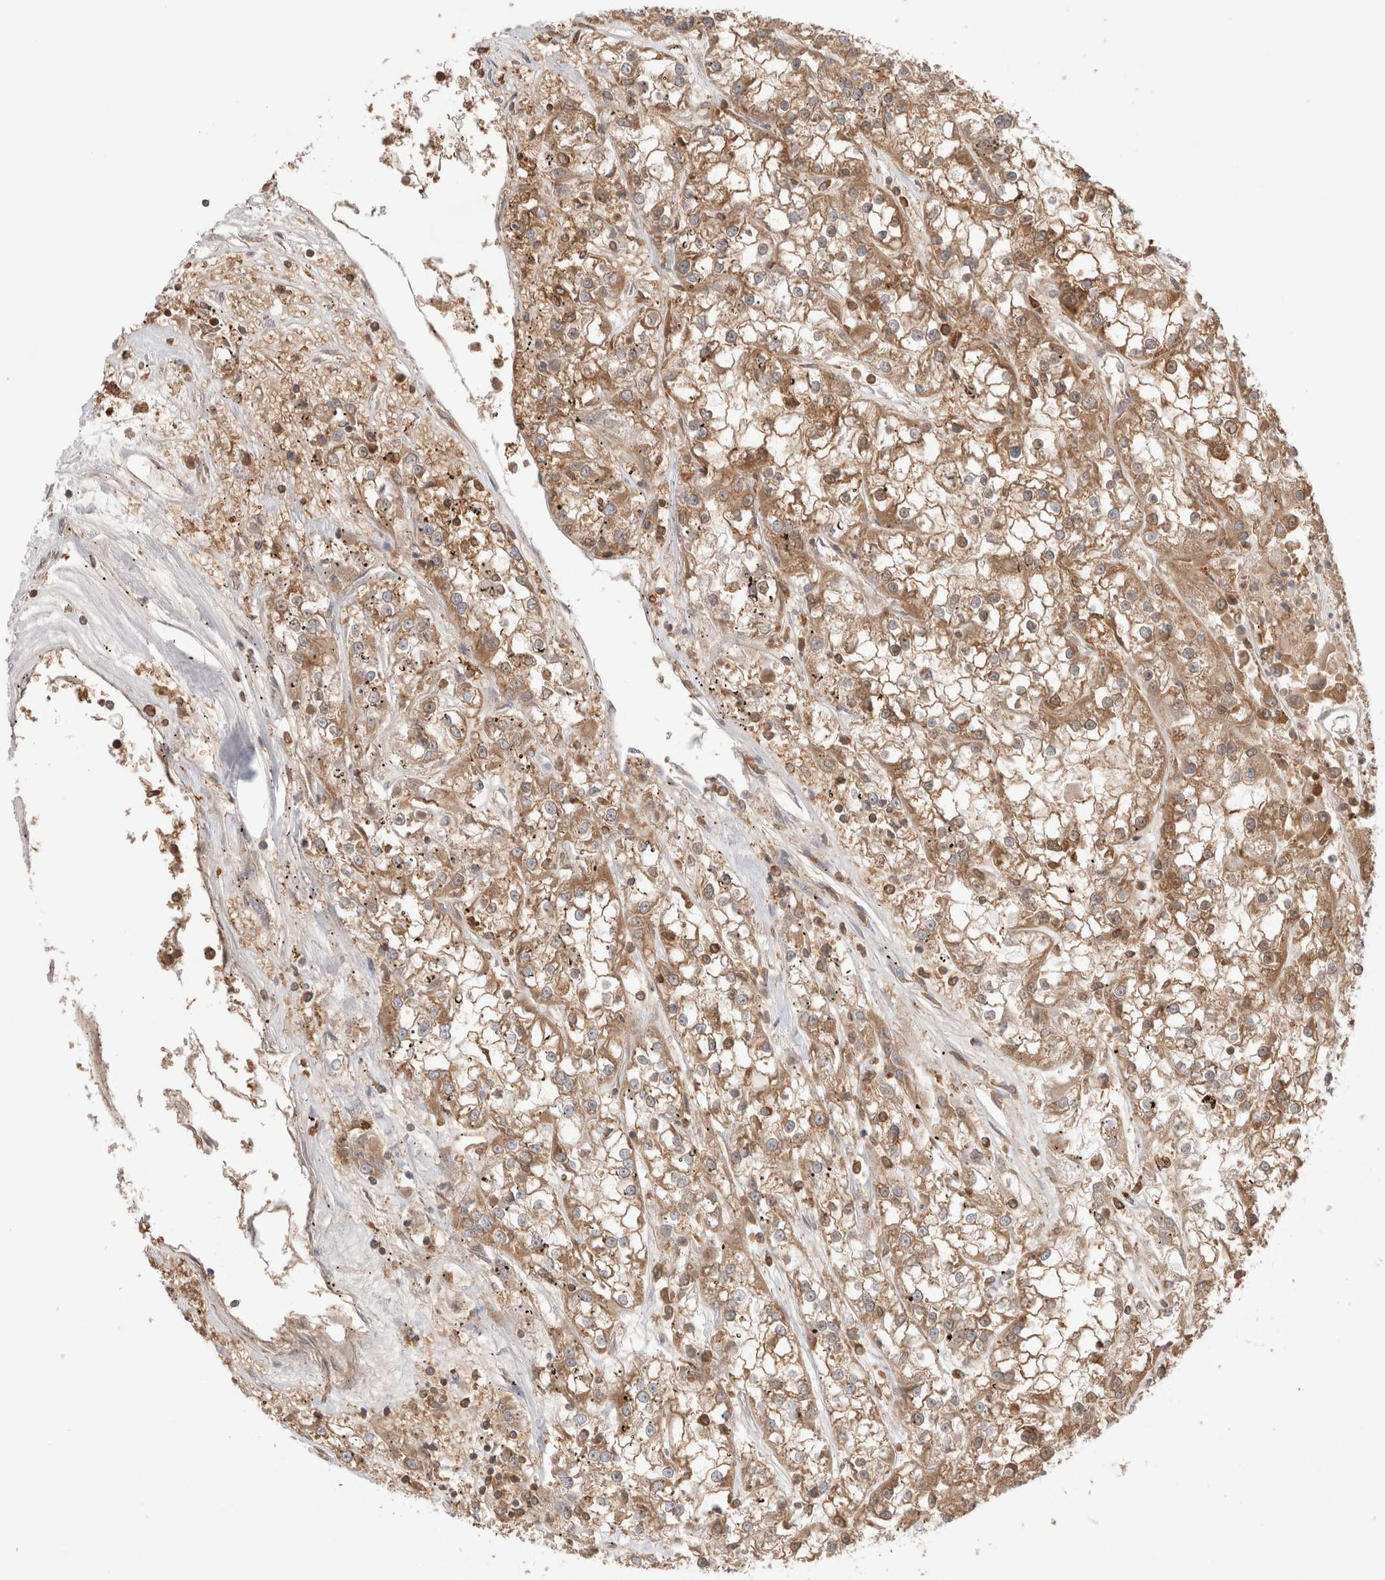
{"staining": {"intensity": "moderate", "quantity": ">75%", "location": "cytoplasmic/membranous"}, "tissue": "renal cancer", "cell_type": "Tumor cells", "image_type": "cancer", "snomed": [{"axis": "morphology", "description": "Adenocarcinoma, NOS"}, {"axis": "topography", "description": "Kidney"}], "caption": "Renal cancer (adenocarcinoma) stained with DAB (3,3'-diaminobenzidine) immunohistochemistry exhibits medium levels of moderate cytoplasmic/membranous expression in approximately >75% of tumor cells.", "gene": "KLHL14", "patient": {"sex": "female", "age": 52}}